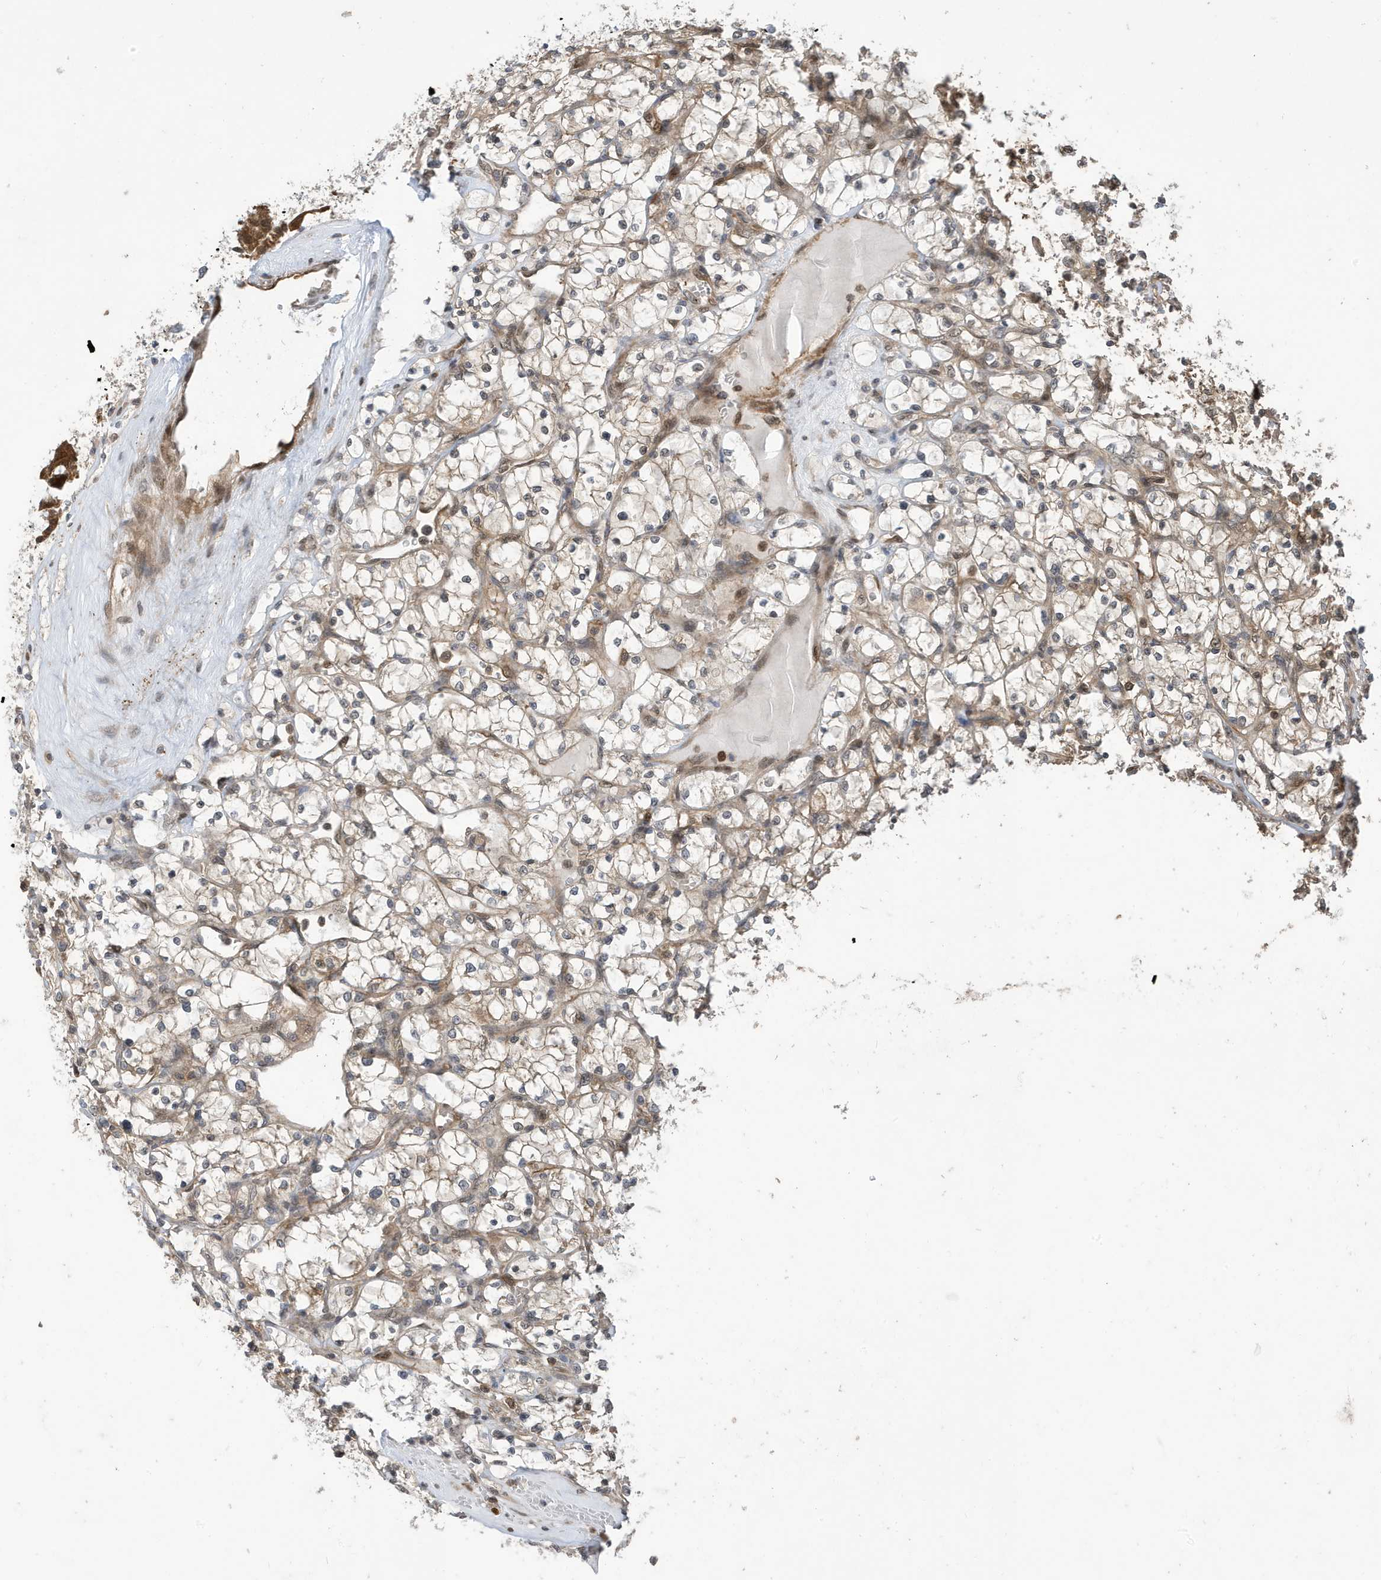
{"staining": {"intensity": "weak", "quantity": "<25%", "location": "cytoplasmic/membranous"}, "tissue": "renal cancer", "cell_type": "Tumor cells", "image_type": "cancer", "snomed": [{"axis": "morphology", "description": "Adenocarcinoma, NOS"}, {"axis": "topography", "description": "Kidney"}], "caption": "High power microscopy photomicrograph of an immunohistochemistry (IHC) image of renal cancer, revealing no significant positivity in tumor cells.", "gene": "UBQLN1", "patient": {"sex": "female", "age": 69}}